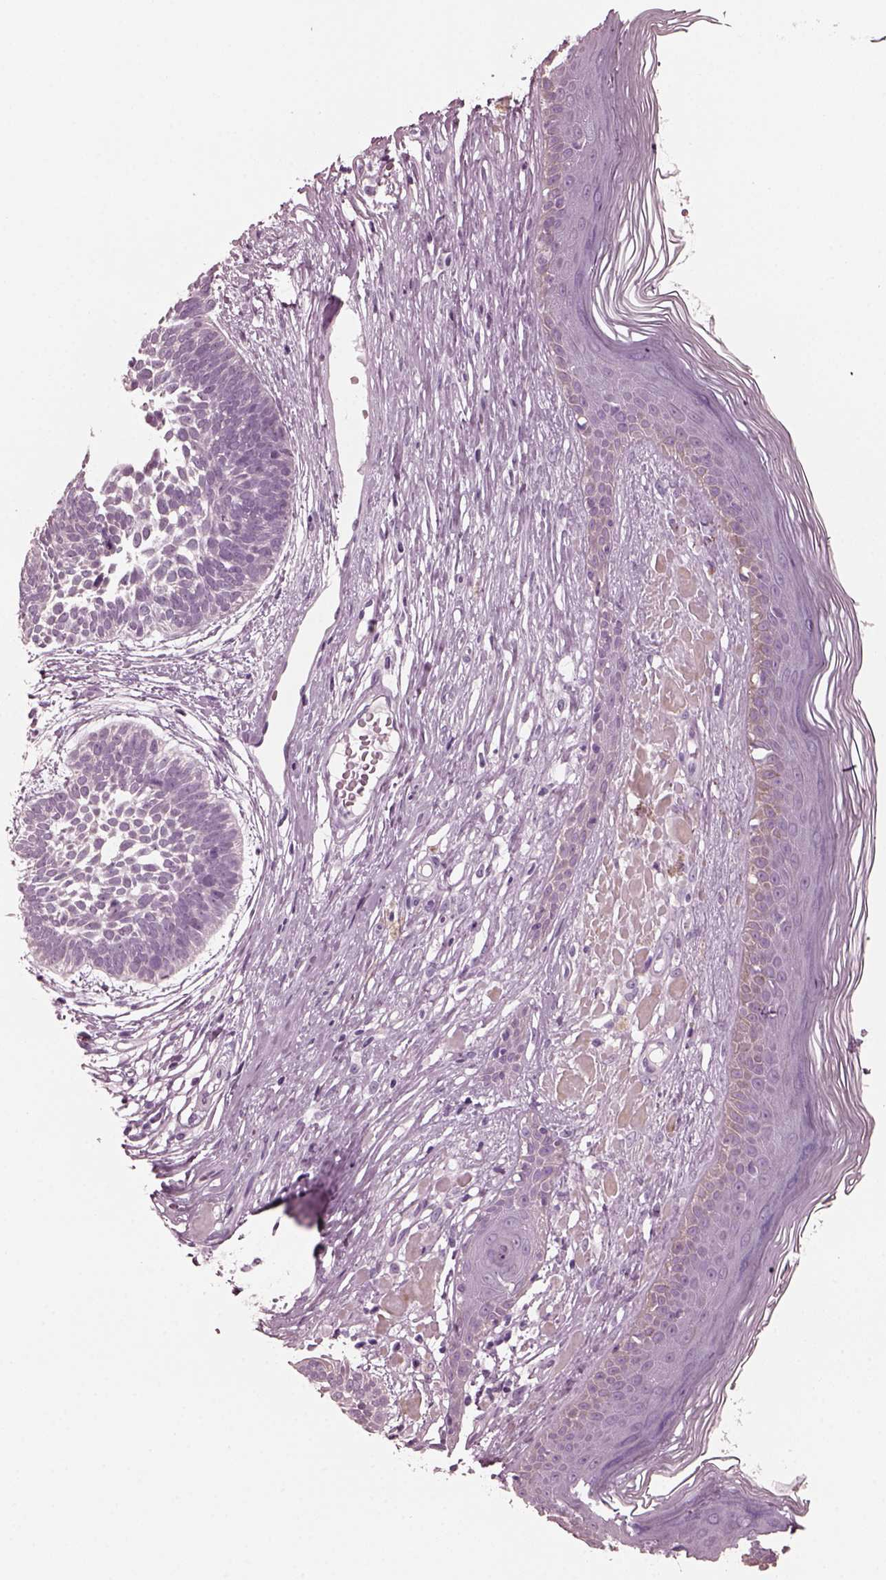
{"staining": {"intensity": "negative", "quantity": "none", "location": "none"}, "tissue": "skin cancer", "cell_type": "Tumor cells", "image_type": "cancer", "snomed": [{"axis": "morphology", "description": "Basal cell carcinoma"}, {"axis": "topography", "description": "Skin"}], "caption": "Tumor cells are negative for protein expression in human basal cell carcinoma (skin).", "gene": "GRM6", "patient": {"sex": "male", "age": 85}}